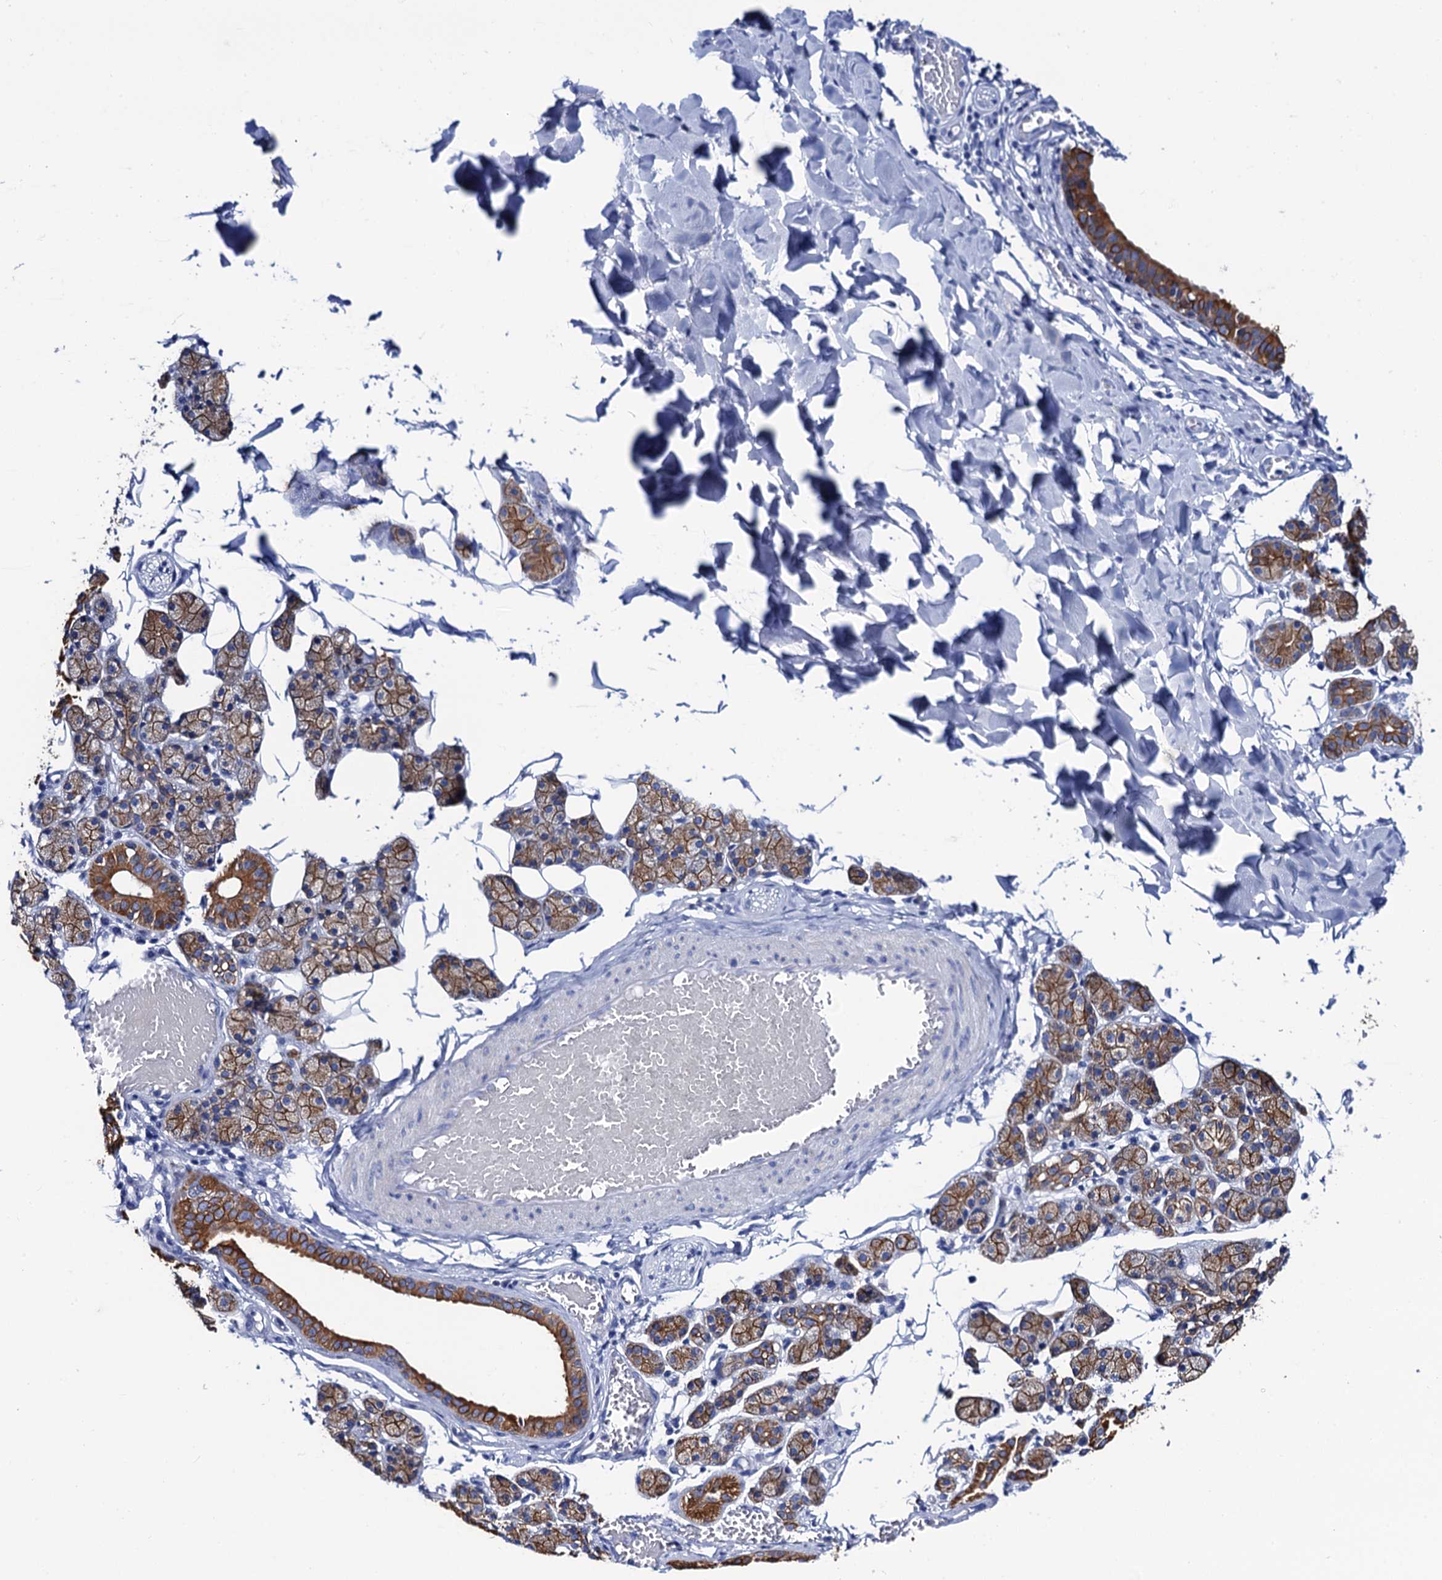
{"staining": {"intensity": "moderate", "quantity": ">75%", "location": "cytoplasmic/membranous"}, "tissue": "salivary gland", "cell_type": "Glandular cells", "image_type": "normal", "snomed": [{"axis": "morphology", "description": "Normal tissue, NOS"}, {"axis": "topography", "description": "Salivary gland"}], "caption": "Salivary gland stained with DAB IHC reveals medium levels of moderate cytoplasmic/membranous expression in about >75% of glandular cells.", "gene": "RAB3IP", "patient": {"sex": "female", "age": 33}}